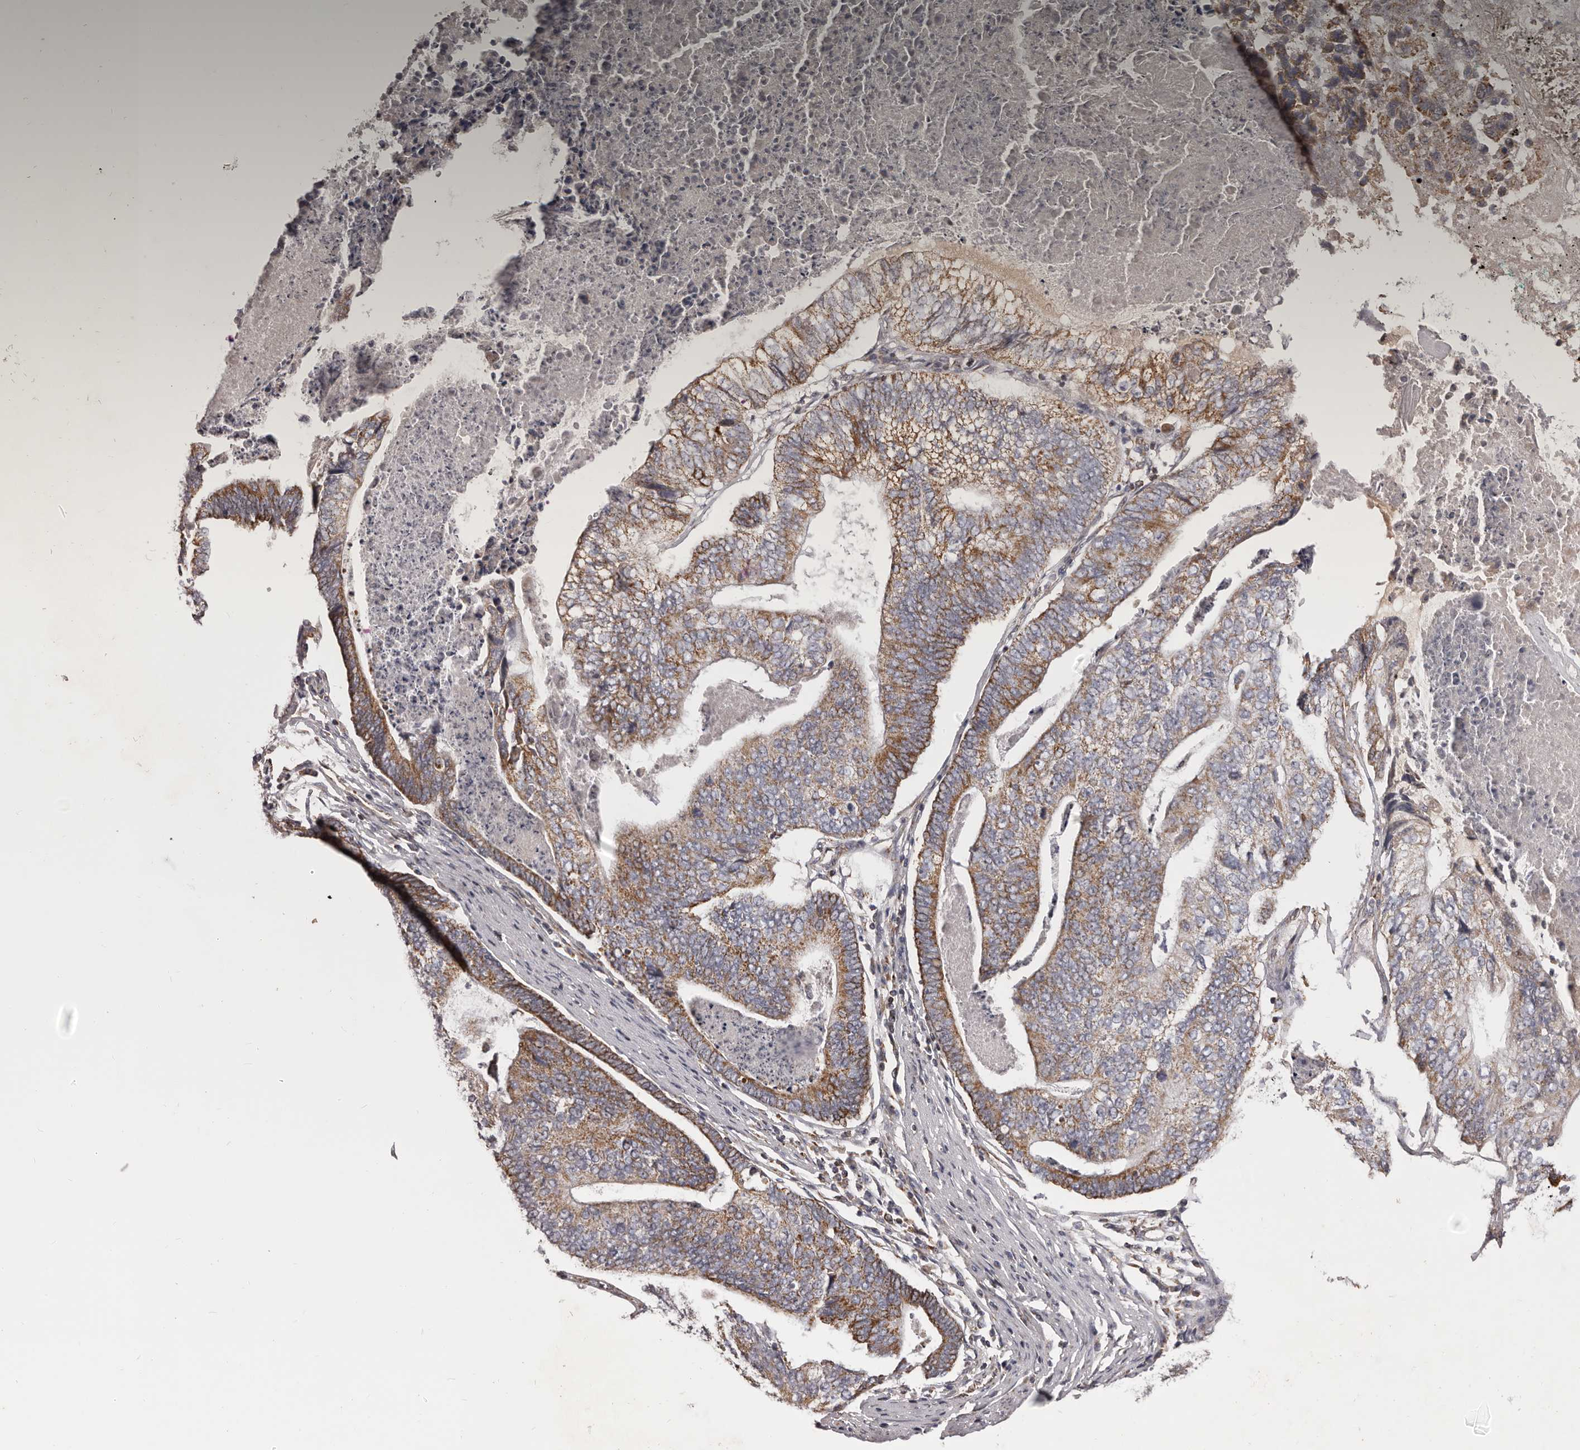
{"staining": {"intensity": "strong", "quantity": "25%-75%", "location": "cytoplasmic/membranous"}, "tissue": "colorectal cancer", "cell_type": "Tumor cells", "image_type": "cancer", "snomed": [{"axis": "morphology", "description": "Adenocarcinoma, NOS"}, {"axis": "topography", "description": "Colon"}], "caption": "Immunohistochemistry (IHC) (DAB) staining of adenocarcinoma (colorectal) displays strong cytoplasmic/membranous protein positivity in about 25%-75% of tumor cells.", "gene": "CHRM2", "patient": {"sex": "female", "age": 67}}